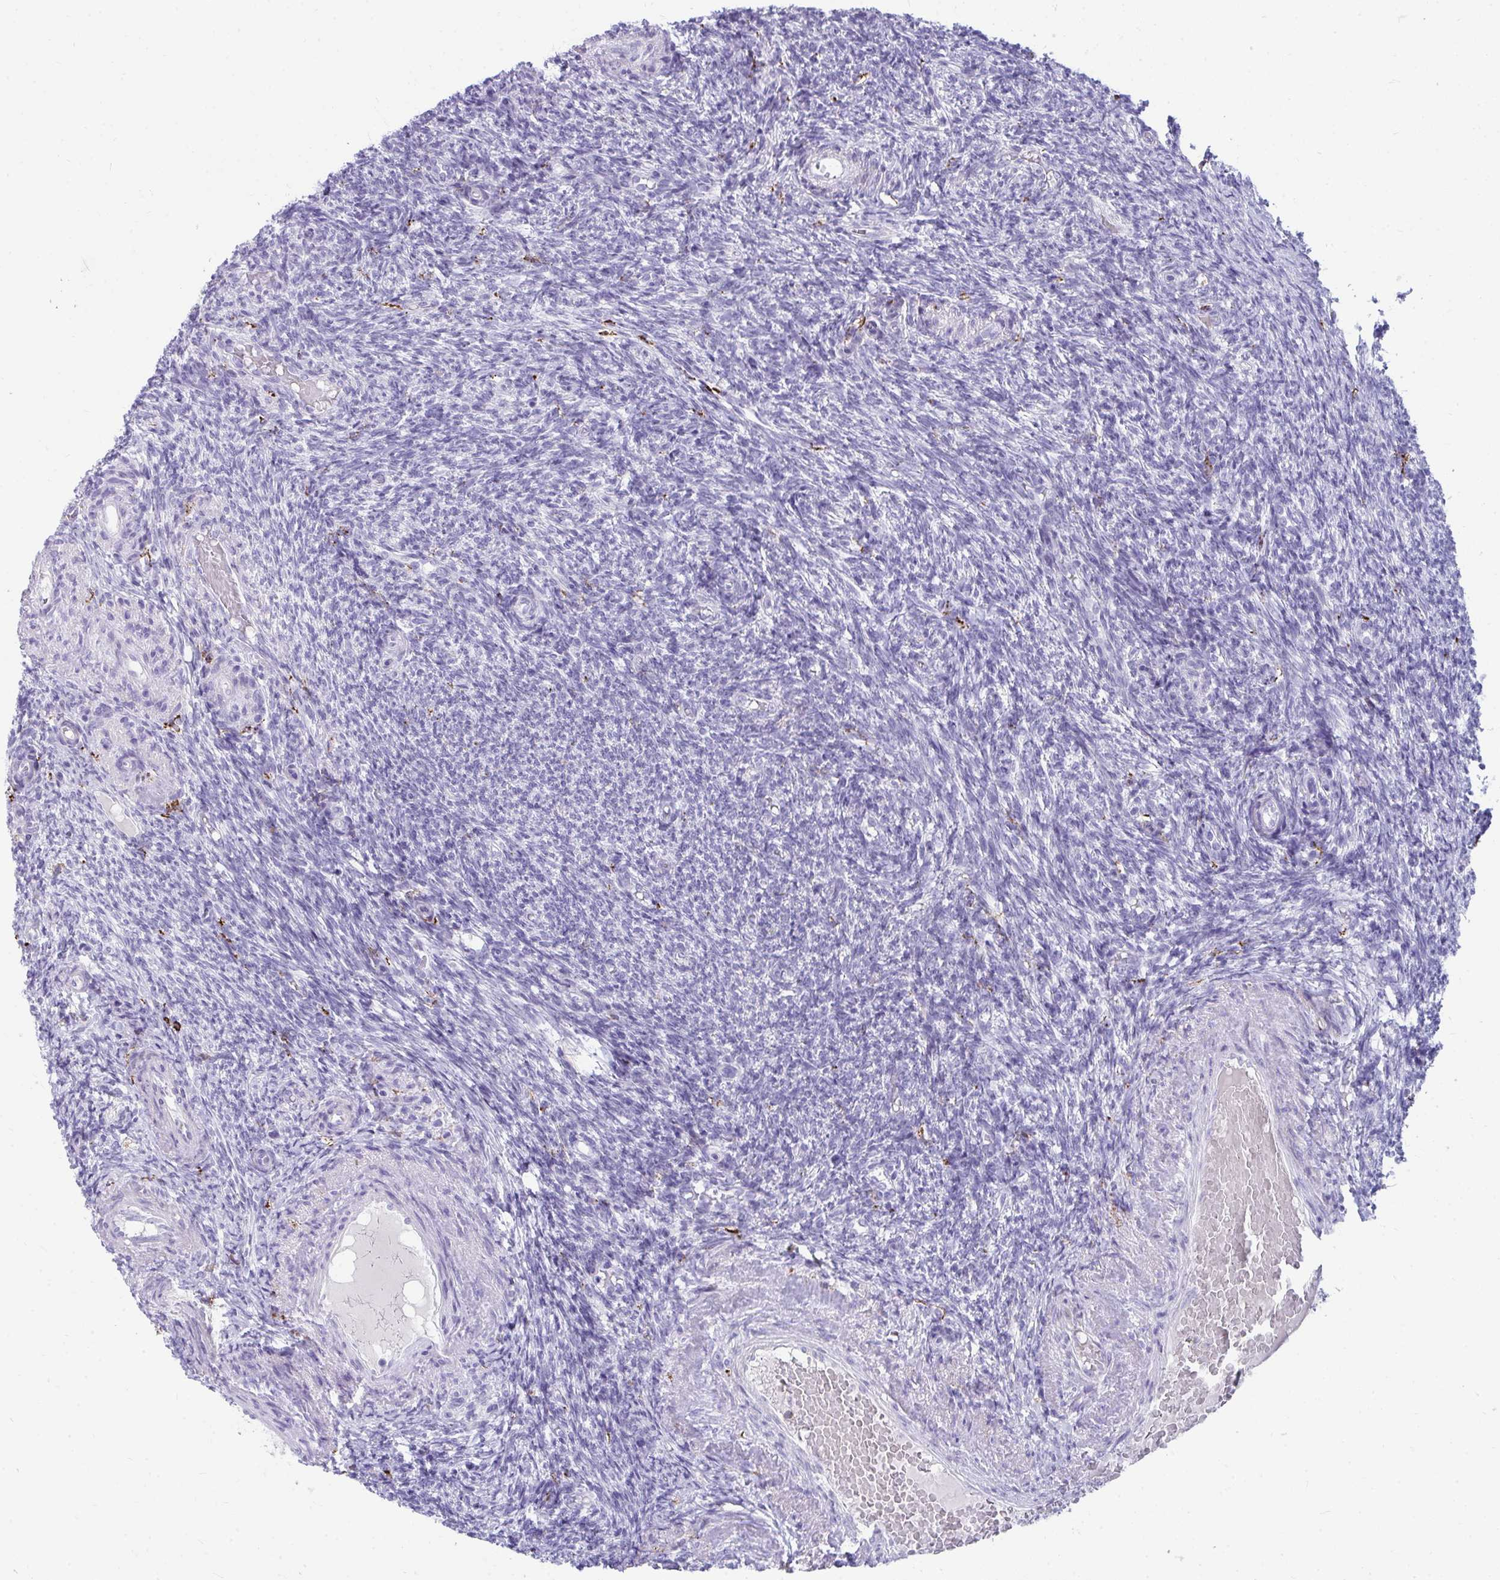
{"staining": {"intensity": "negative", "quantity": "none", "location": "none"}, "tissue": "ovary", "cell_type": "Follicle cells", "image_type": "normal", "snomed": [{"axis": "morphology", "description": "Normal tissue, NOS"}, {"axis": "topography", "description": "Ovary"}], "caption": "Immunohistochemical staining of normal human ovary shows no significant positivity in follicle cells.", "gene": "CD163", "patient": {"sex": "female", "age": 39}}